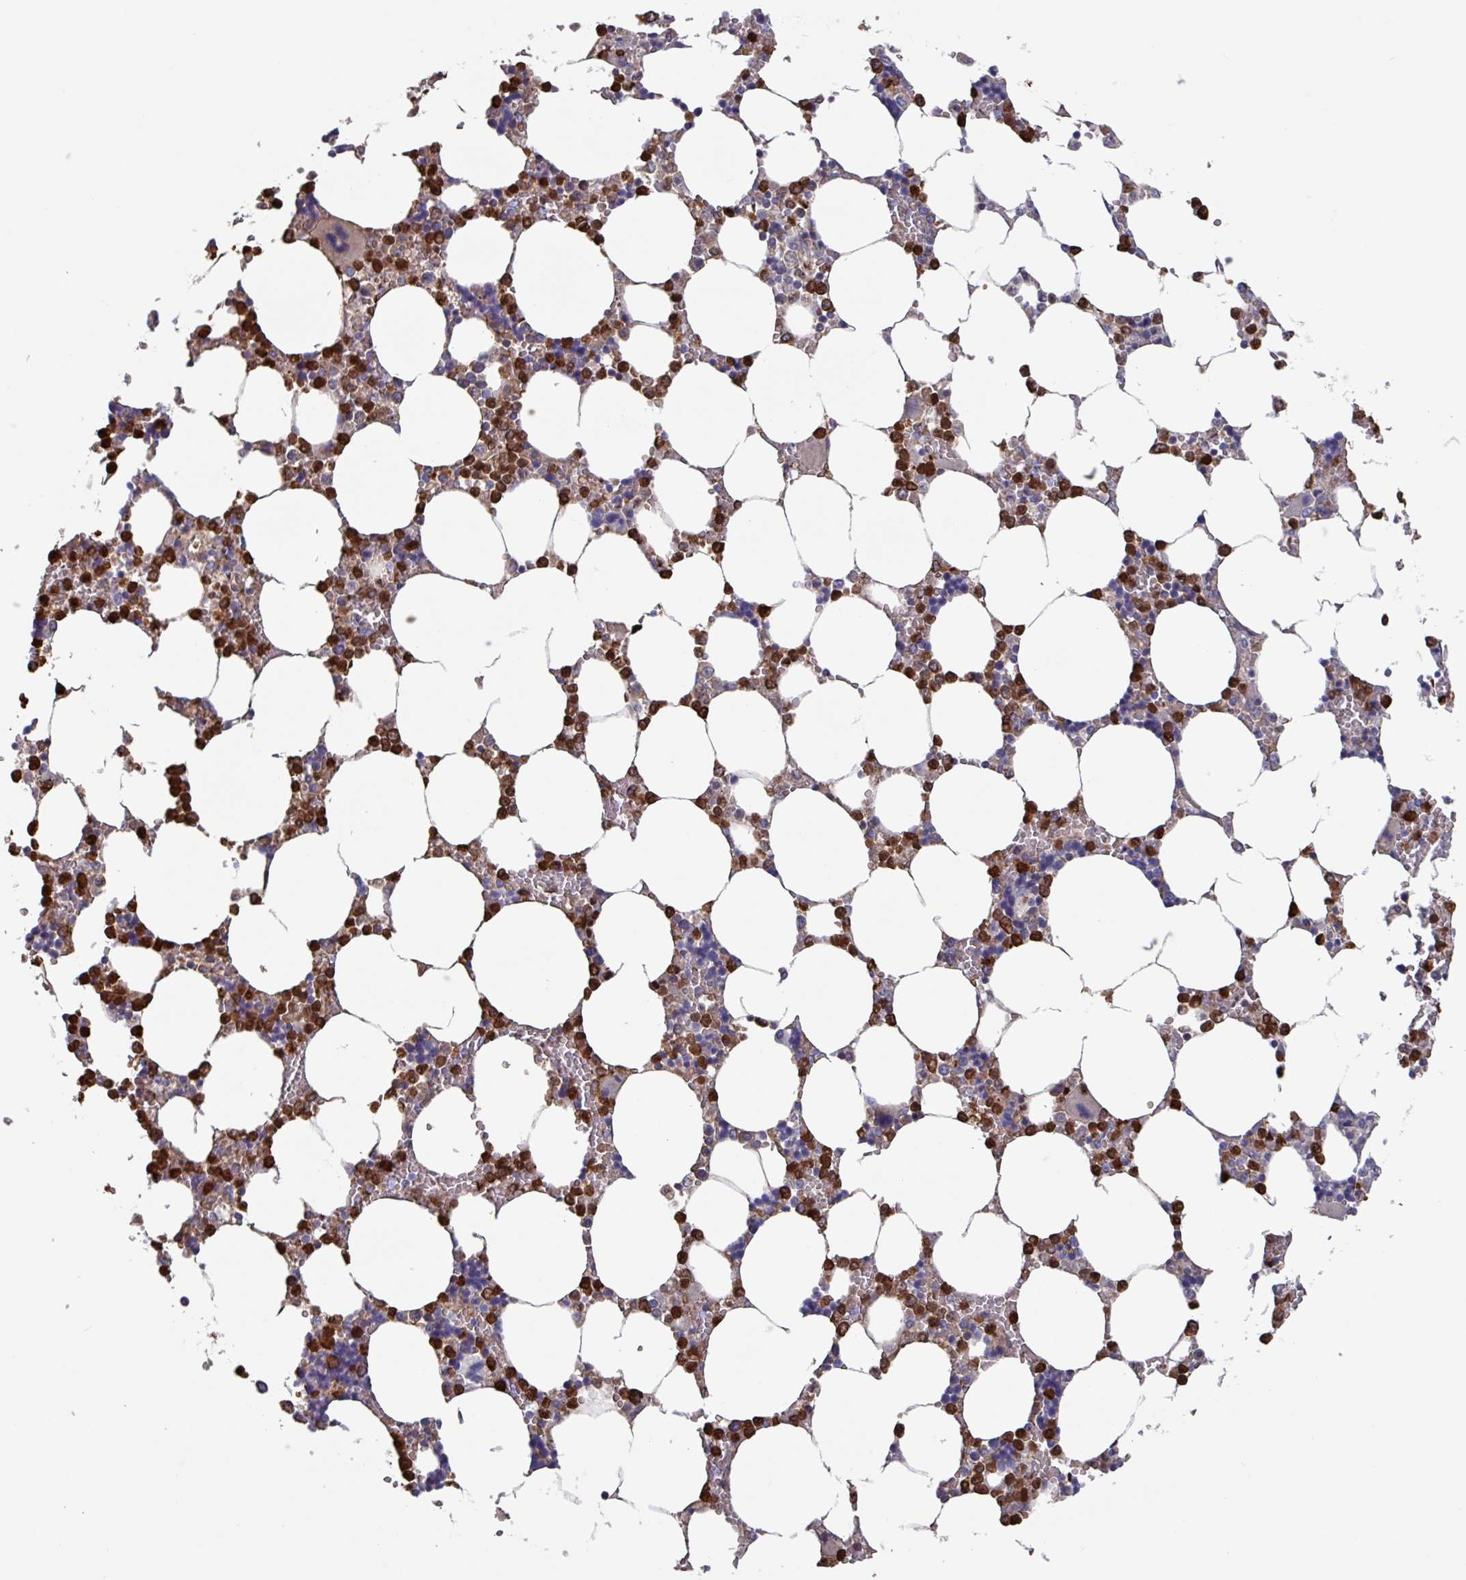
{"staining": {"intensity": "strong", "quantity": "25%-75%", "location": "cytoplasmic/membranous"}, "tissue": "bone marrow", "cell_type": "Hematopoietic cells", "image_type": "normal", "snomed": [{"axis": "morphology", "description": "Normal tissue, NOS"}, {"axis": "topography", "description": "Bone marrow"}], "caption": "This histopathology image reveals IHC staining of normal bone marrow, with high strong cytoplasmic/membranous expression in about 25%-75% of hematopoietic cells.", "gene": "UQCC2", "patient": {"sex": "male", "age": 64}}